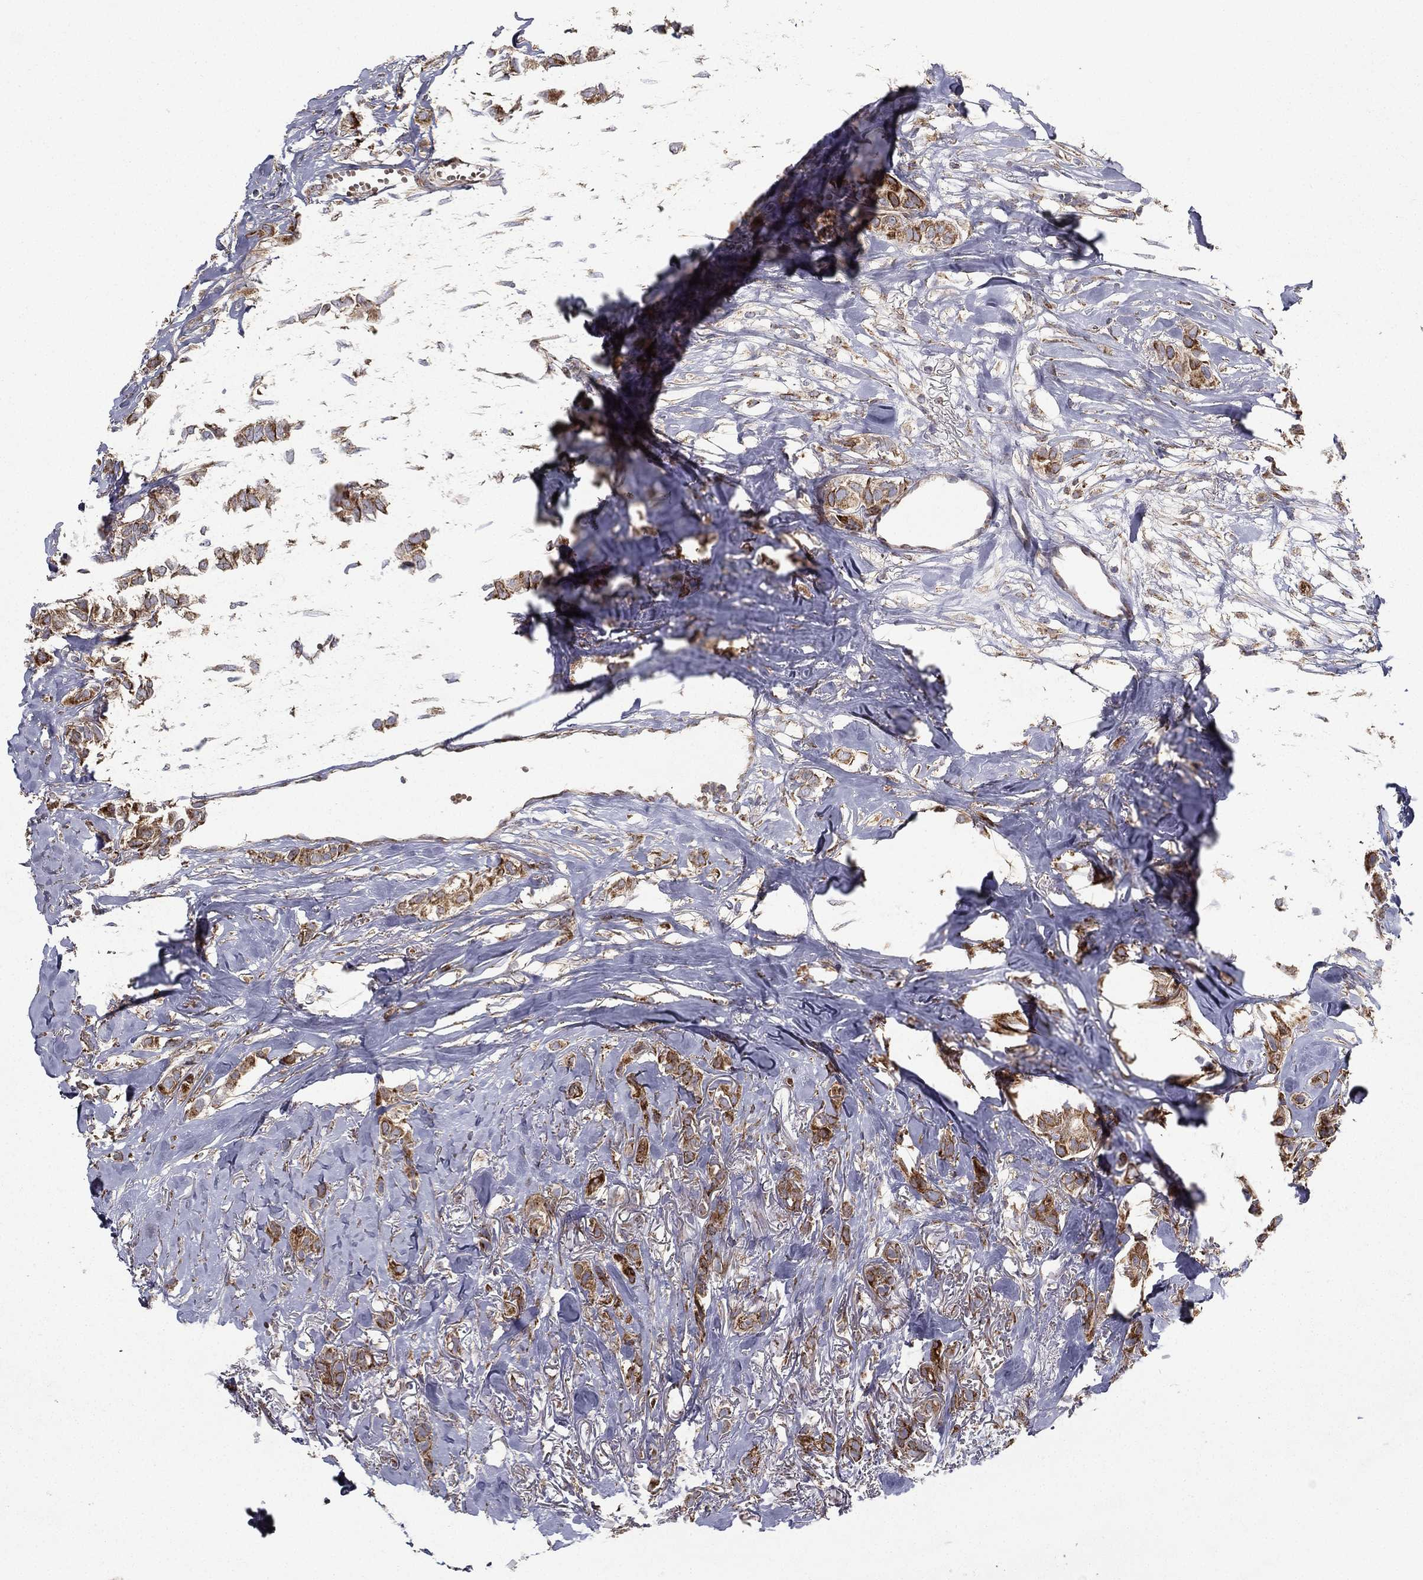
{"staining": {"intensity": "moderate", "quantity": ">75%", "location": "cytoplasmic/membranous"}, "tissue": "breast cancer", "cell_type": "Tumor cells", "image_type": "cancer", "snomed": [{"axis": "morphology", "description": "Duct carcinoma"}, {"axis": "topography", "description": "Breast"}], "caption": "DAB immunohistochemical staining of human invasive ductal carcinoma (breast) reveals moderate cytoplasmic/membranous protein positivity in about >75% of tumor cells.", "gene": "MT-CYB", "patient": {"sex": "female", "age": 85}}